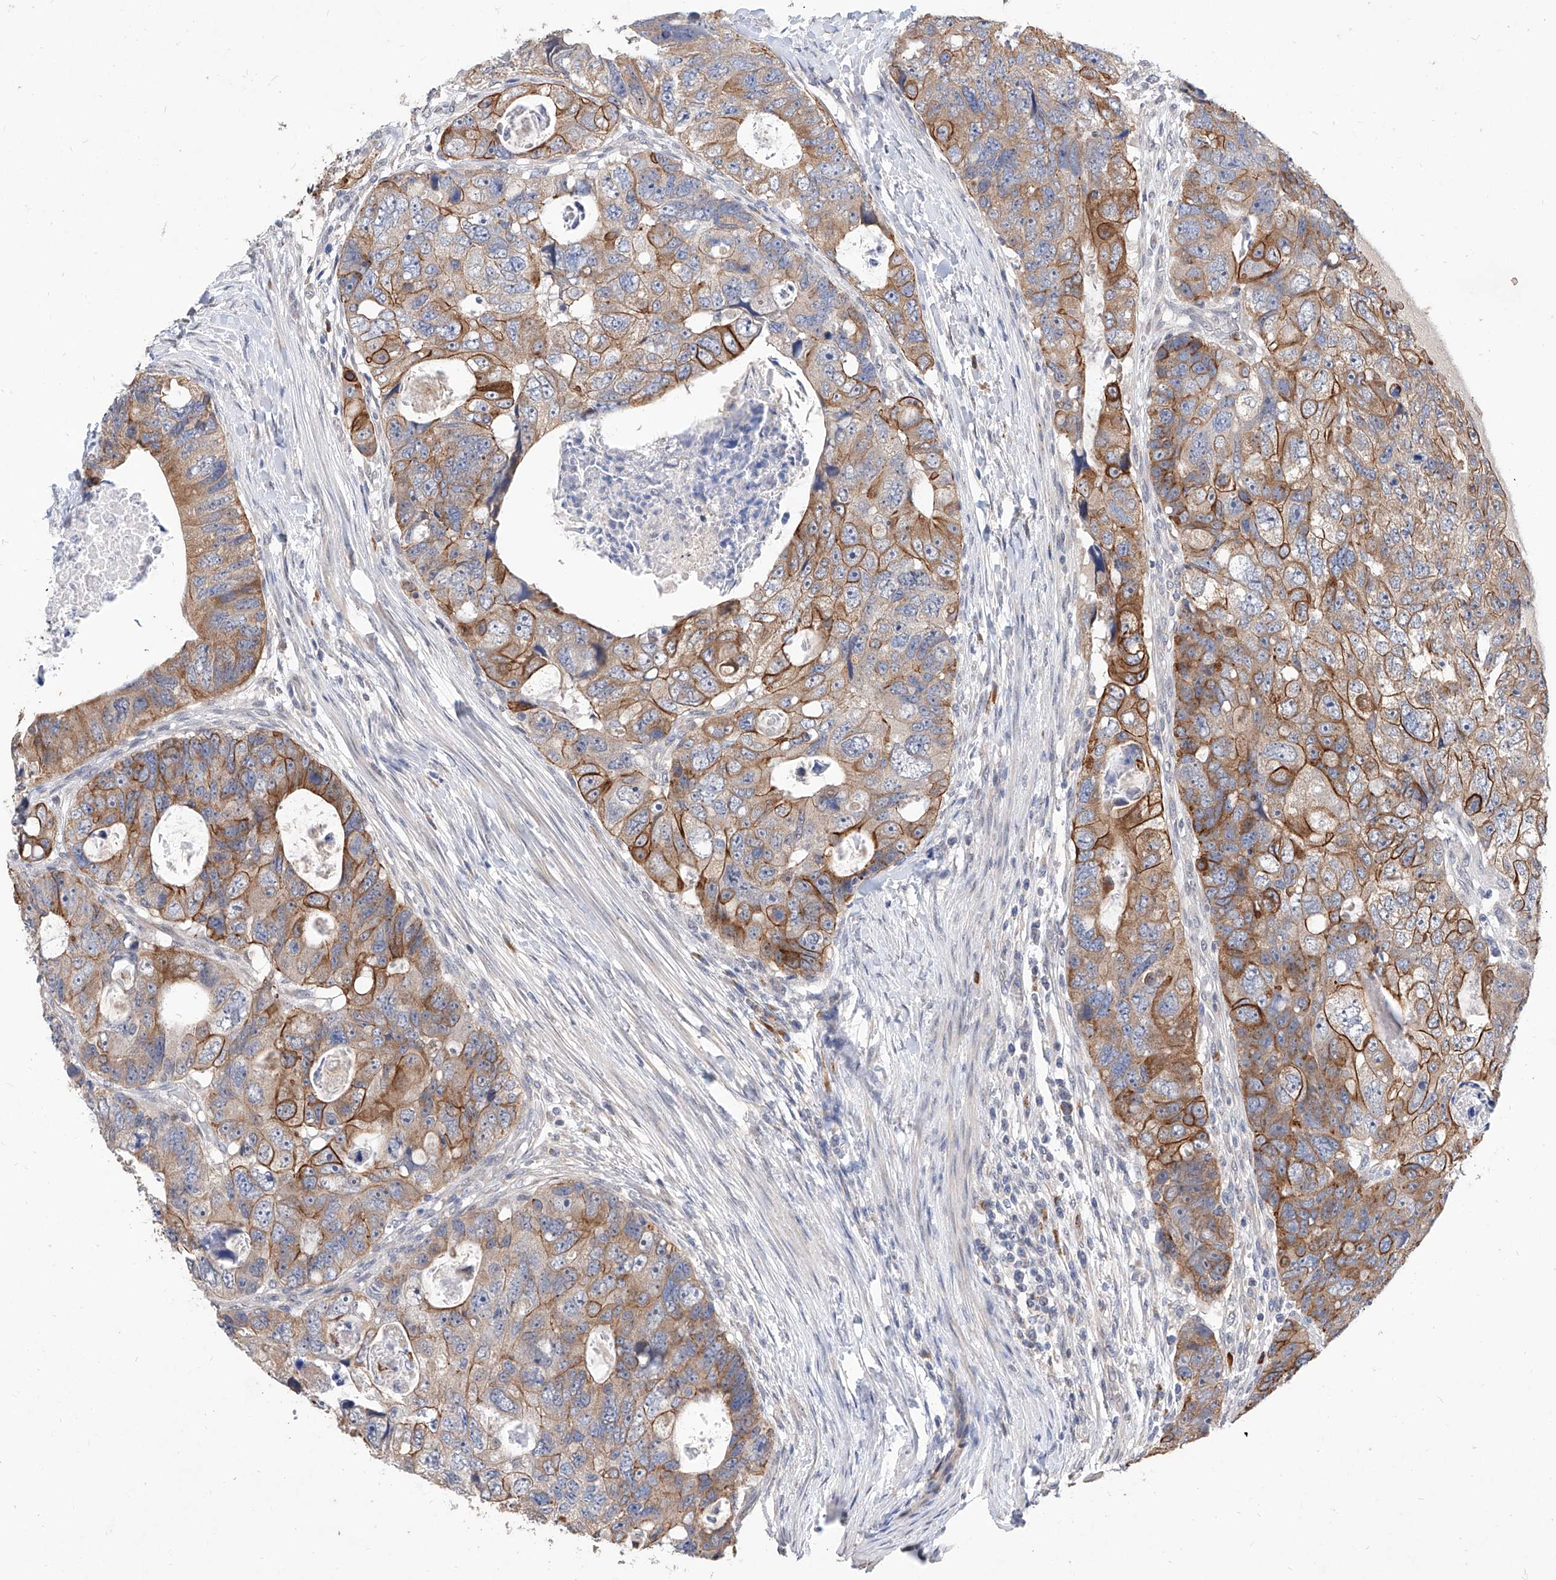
{"staining": {"intensity": "moderate", "quantity": ">75%", "location": "cytoplasmic/membranous"}, "tissue": "colorectal cancer", "cell_type": "Tumor cells", "image_type": "cancer", "snomed": [{"axis": "morphology", "description": "Adenocarcinoma, NOS"}, {"axis": "topography", "description": "Rectum"}], "caption": "Immunohistochemistry (IHC) histopathology image of neoplastic tissue: colorectal cancer (adenocarcinoma) stained using immunohistochemistry reveals medium levels of moderate protein expression localized specifically in the cytoplasmic/membranous of tumor cells, appearing as a cytoplasmic/membranous brown color.", "gene": "MFSD4B", "patient": {"sex": "male", "age": 59}}